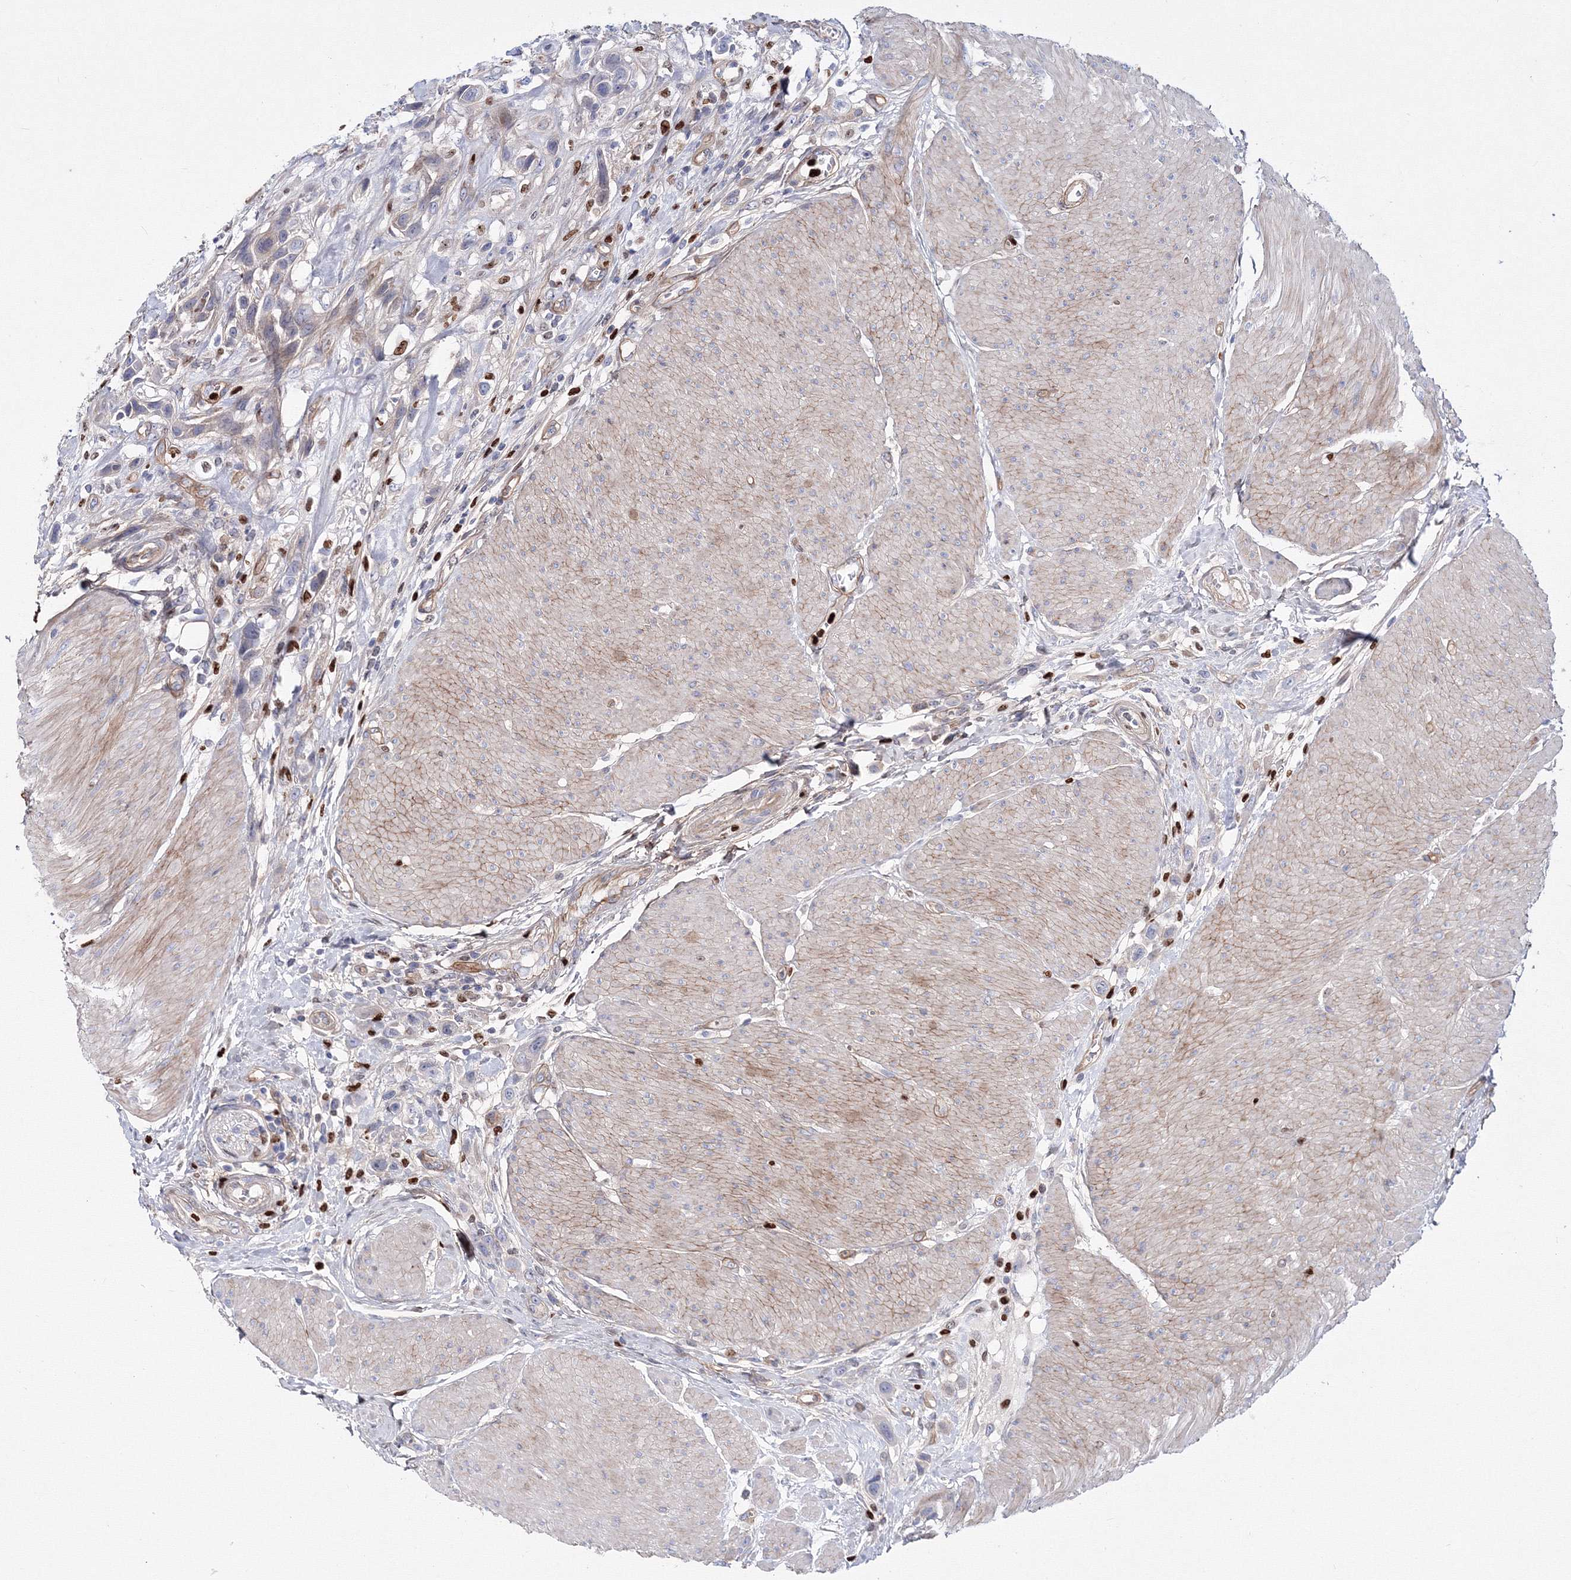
{"staining": {"intensity": "negative", "quantity": "none", "location": "none"}, "tissue": "urothelial cancer", "cell_type": "Tumor cells", "image_type": "cancer", "snomed": [{"axis": "morphology", "description": "Urothelial carcinoma, High grade"}, {"axis": "topography", "description": "Urinary bladder"}], "caption": "Human urothelial carcinoma (high-grade) stained for a protein using immunohistochemistry (IHC) exhibits no expression in tumor cells.", "gene": "C11orf52", "patient": {"sex": "male", "age": 50}}